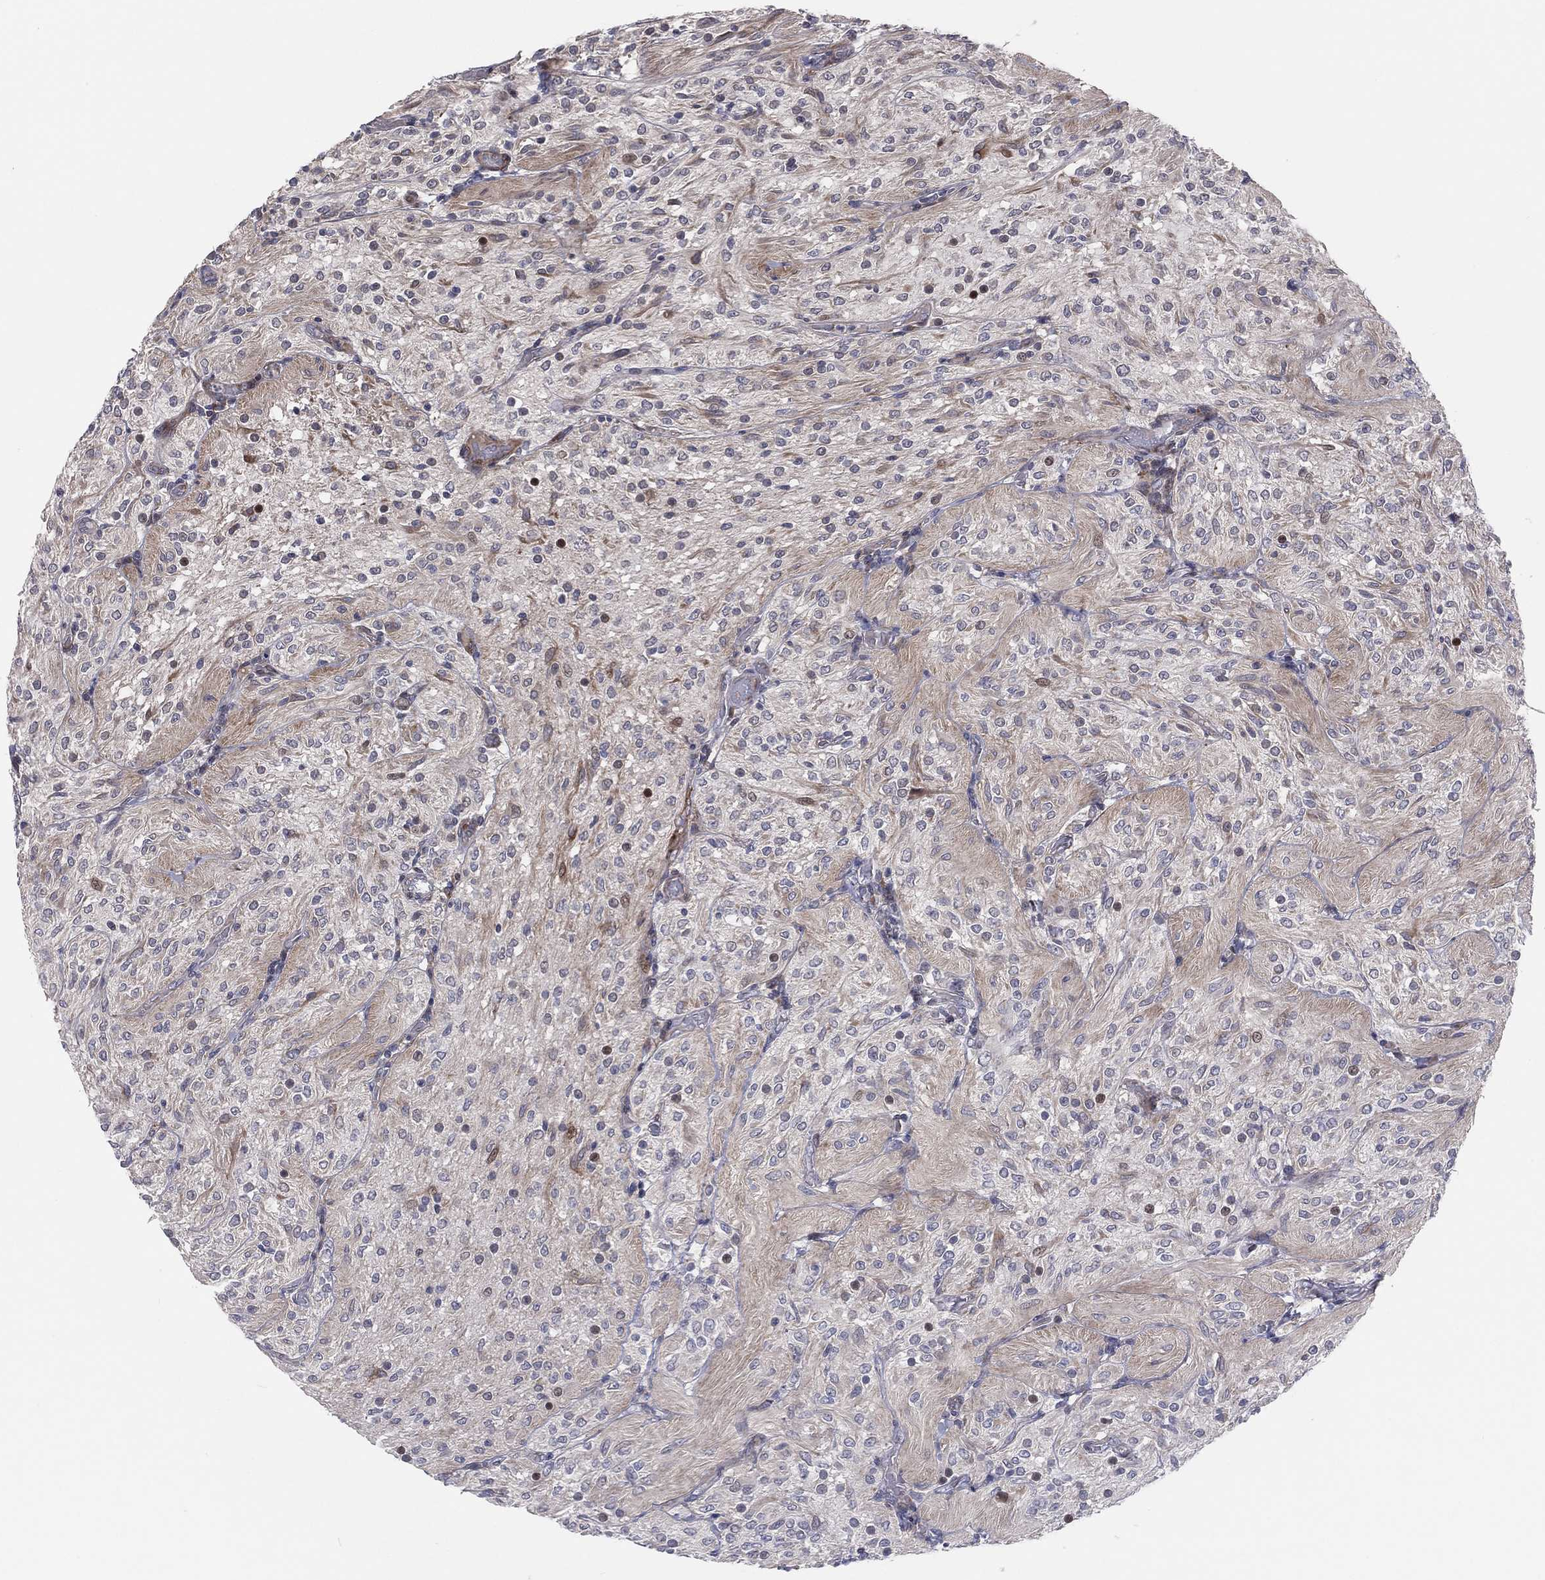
{"staining": {"intensity": "negative", "quantity": "none", "location": "none"}, "tissue": "glioma", "cell_type": "Tumor cells", "image_type": "cancer", "snomed": [{"axis": "morphology", "description": "Glioma, malignant, Low grade"}, {"axis": "topography", "description": "Brain"}], "caption": "Immunohistochemistry image of neoplastic tissue: malignant glioma (low-grade) stained with DAB displays no significant protein positivity in tumor cells. (DAB (3,3'-diaminobenzidine) immunohistochemistry (IHC), high magnification).", "gene": "UTP14A", "patient": {"sex": "male", "age": 3}}